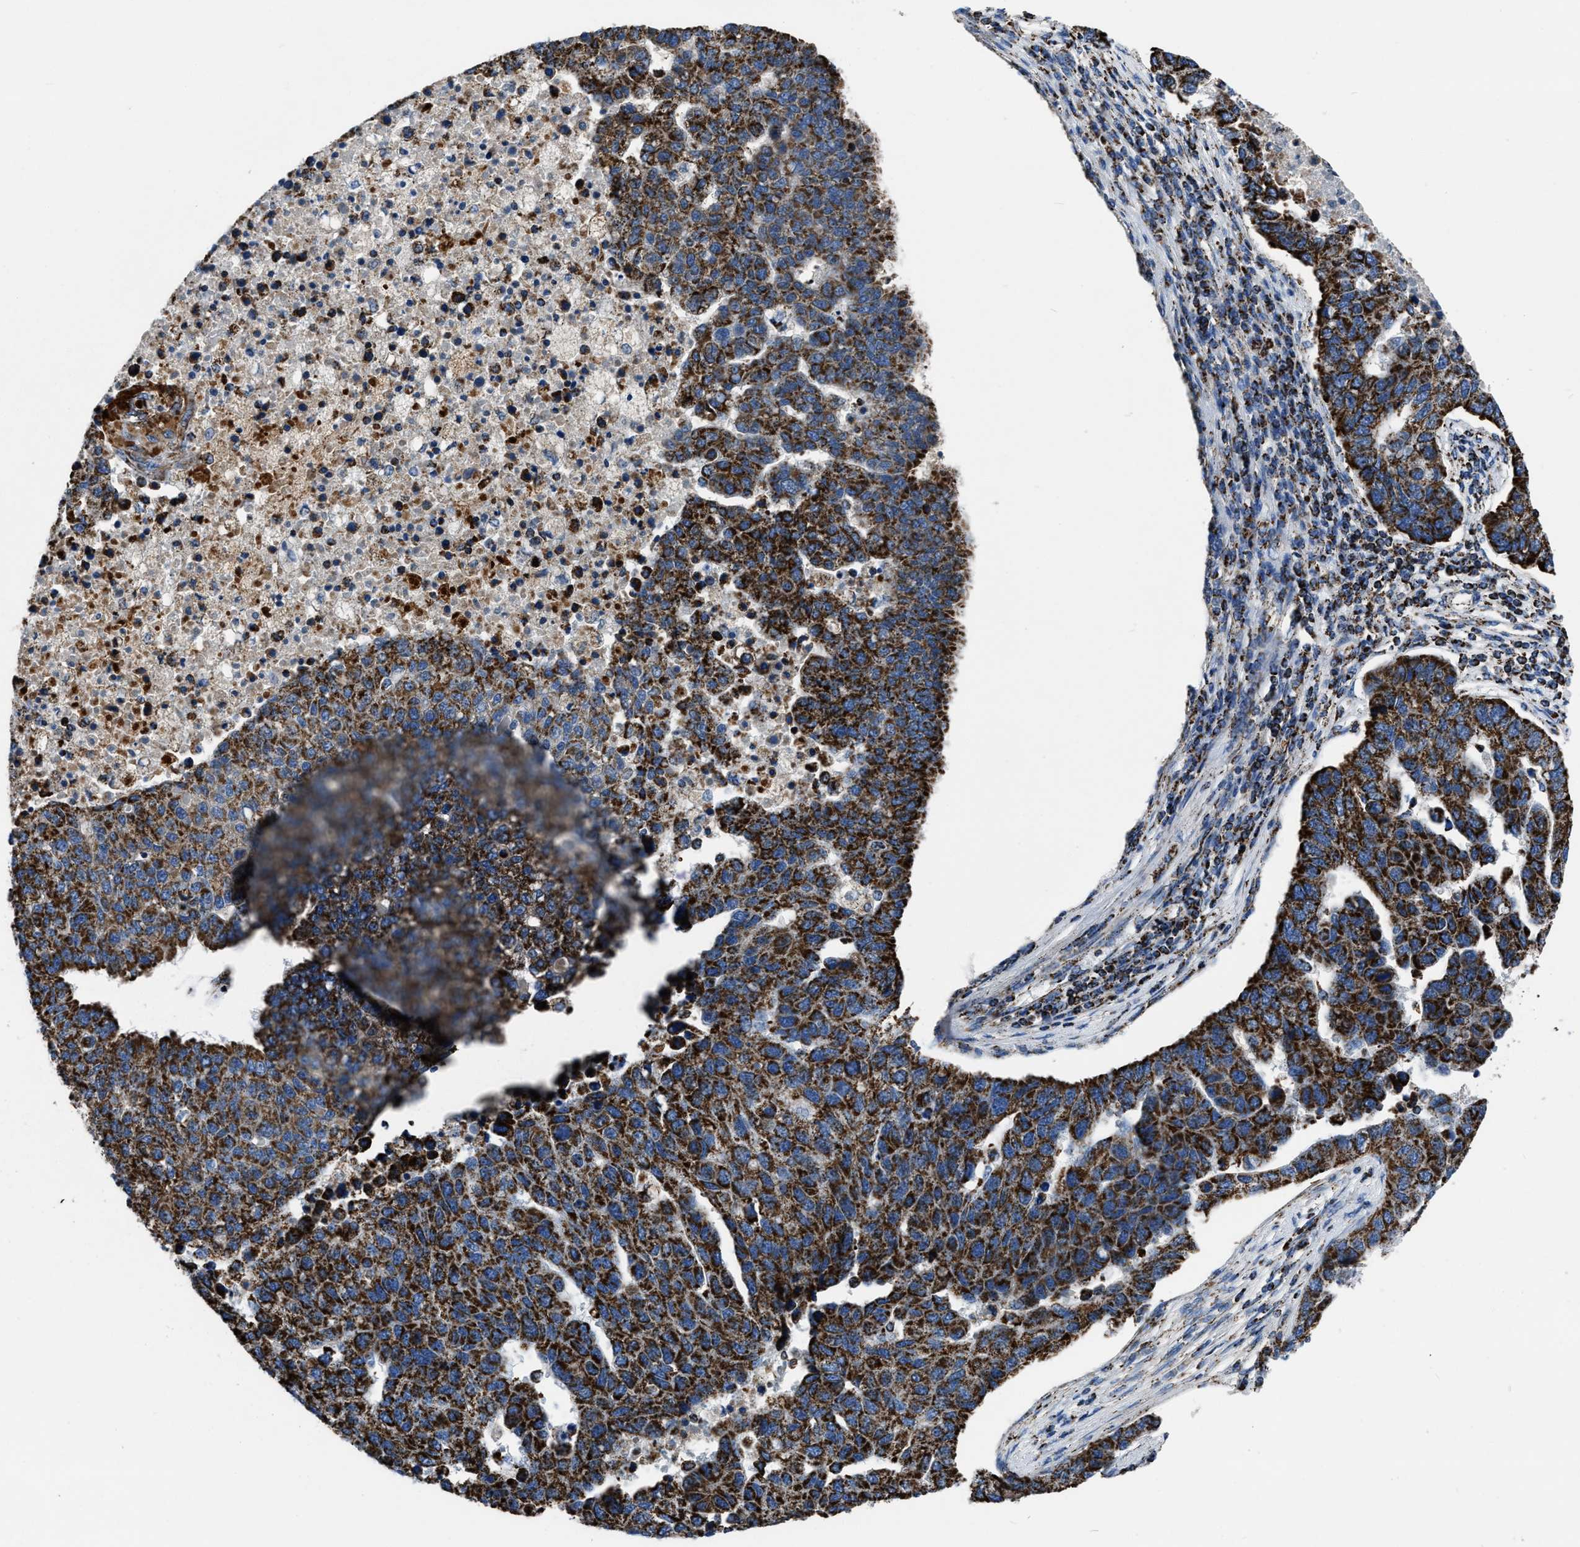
{"staining": {"intensity": "strong", "quantity": ">75%", "location": "cytoplasmic/membranous"}, "tissue": "pancreatic cancer", "cell_type": "Tumor cells", "image_type": "cancer", "snomed": [{"axis": "morphology", "description": "Adenocarcinoma, NOS"}, {"axis": "topography", "description": "Pancreas"}], "caption": "A photomicrograph of human pancreatic adenocarcinoma stained for a protein demonstrates strong cytoplasmic/membranous brown staining in tumor cells. The staining is performed using DAB brown chromogen to label protein expression. The nuclei are counter-stained blue using hematoxylin.", "gene": "NSD3", "patient": {"sex": "female", "age": 61}}